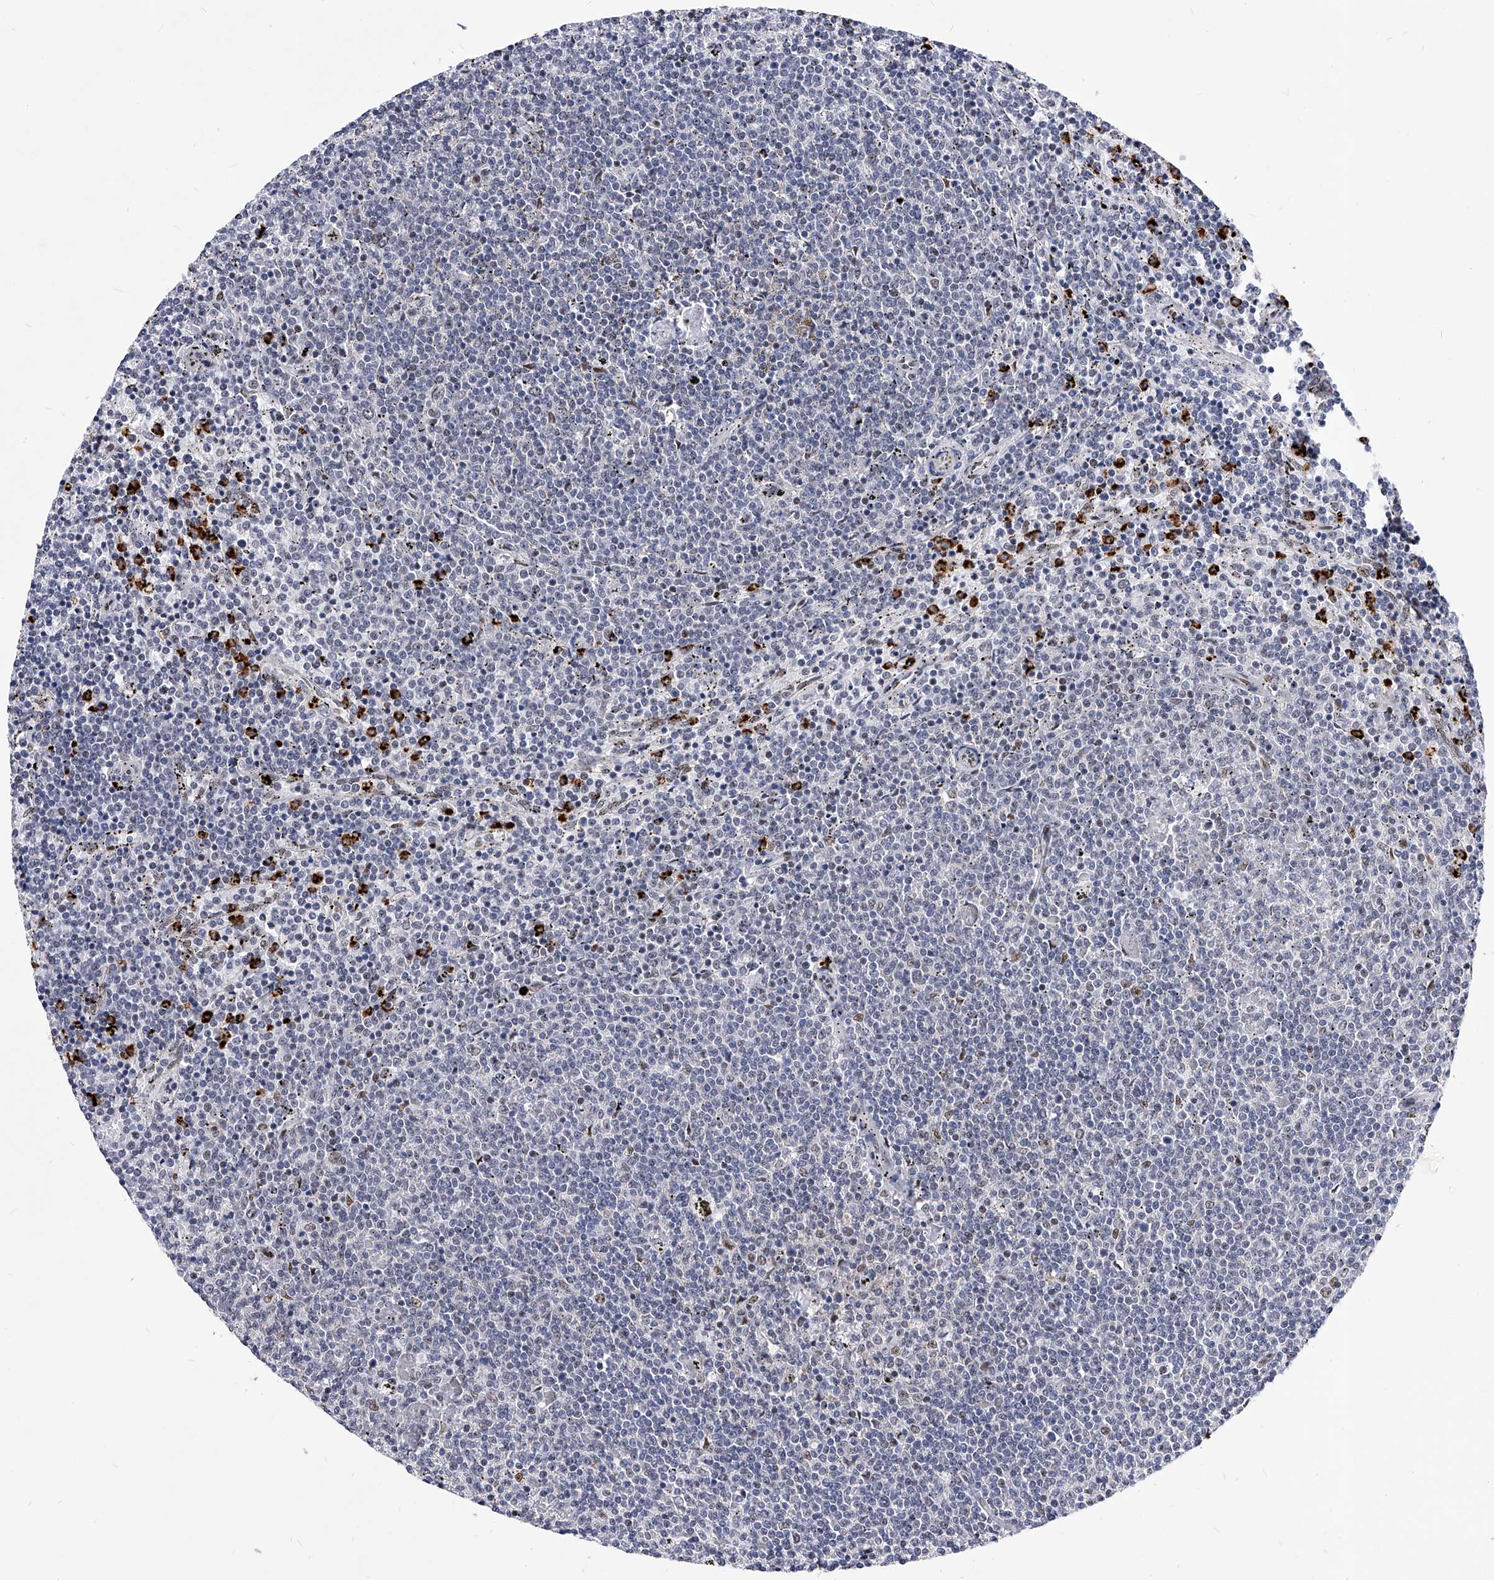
{"staining": {"intensity": "negative", "quantity": "none", "location": "none"}, "tissue": "lymphoma", "cell_type": "Tumor cells", "image_type": "cancer", "snomed": [{"axis": "morphology", "description": "Malignant lymphoma, non-Hodgkin's type, Low grade"}, {"axis": "topography", "description": "Spleen"}], "caption": "The histopathology image displays no significant positivity in tumor cells of lymphoma. (Brightfield microscopy of DAB IHC at high magnification).", "gene": "TESK2", "patient": {"sex": "female", "age": 50}}